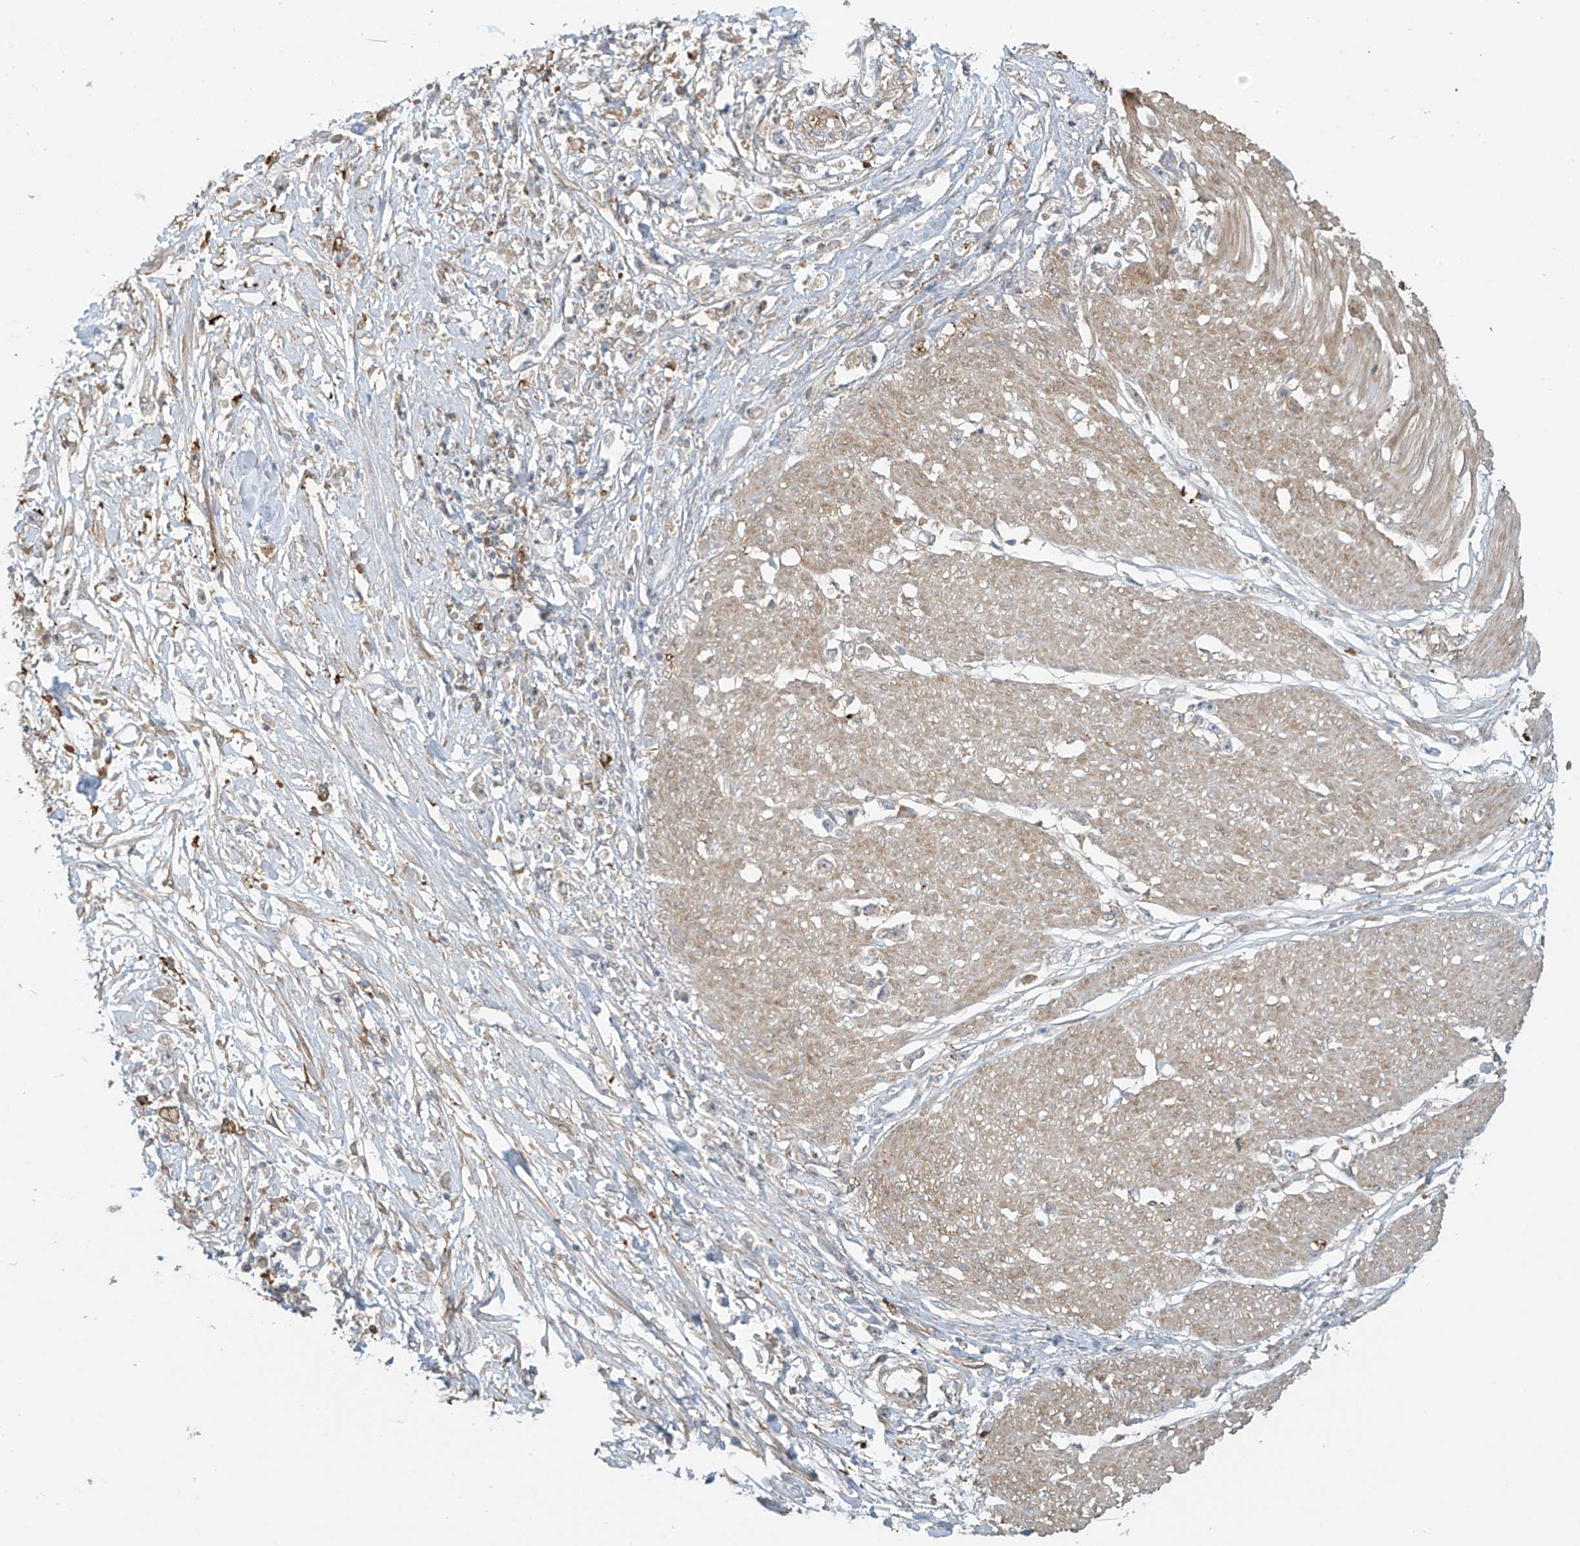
{"staining": {"intensity": "negative", "quantity": "none", "location": "none"}, "tissue": "stomach cancer", "cell_type": "Tumor cells", "image_type": "cancer", "snomed": [{"axis": "morphology", "description": "Adenocarcinoma, NOS"}, {"axis": "topography", "description": "Stomach"}], "caption": "Protein analysis of stomach cancer (adenocarcinoma) reveals no significant positivity in tumor cells.", "gene": "TAGAP", "patient": {"sex": "female", "age": 59}}